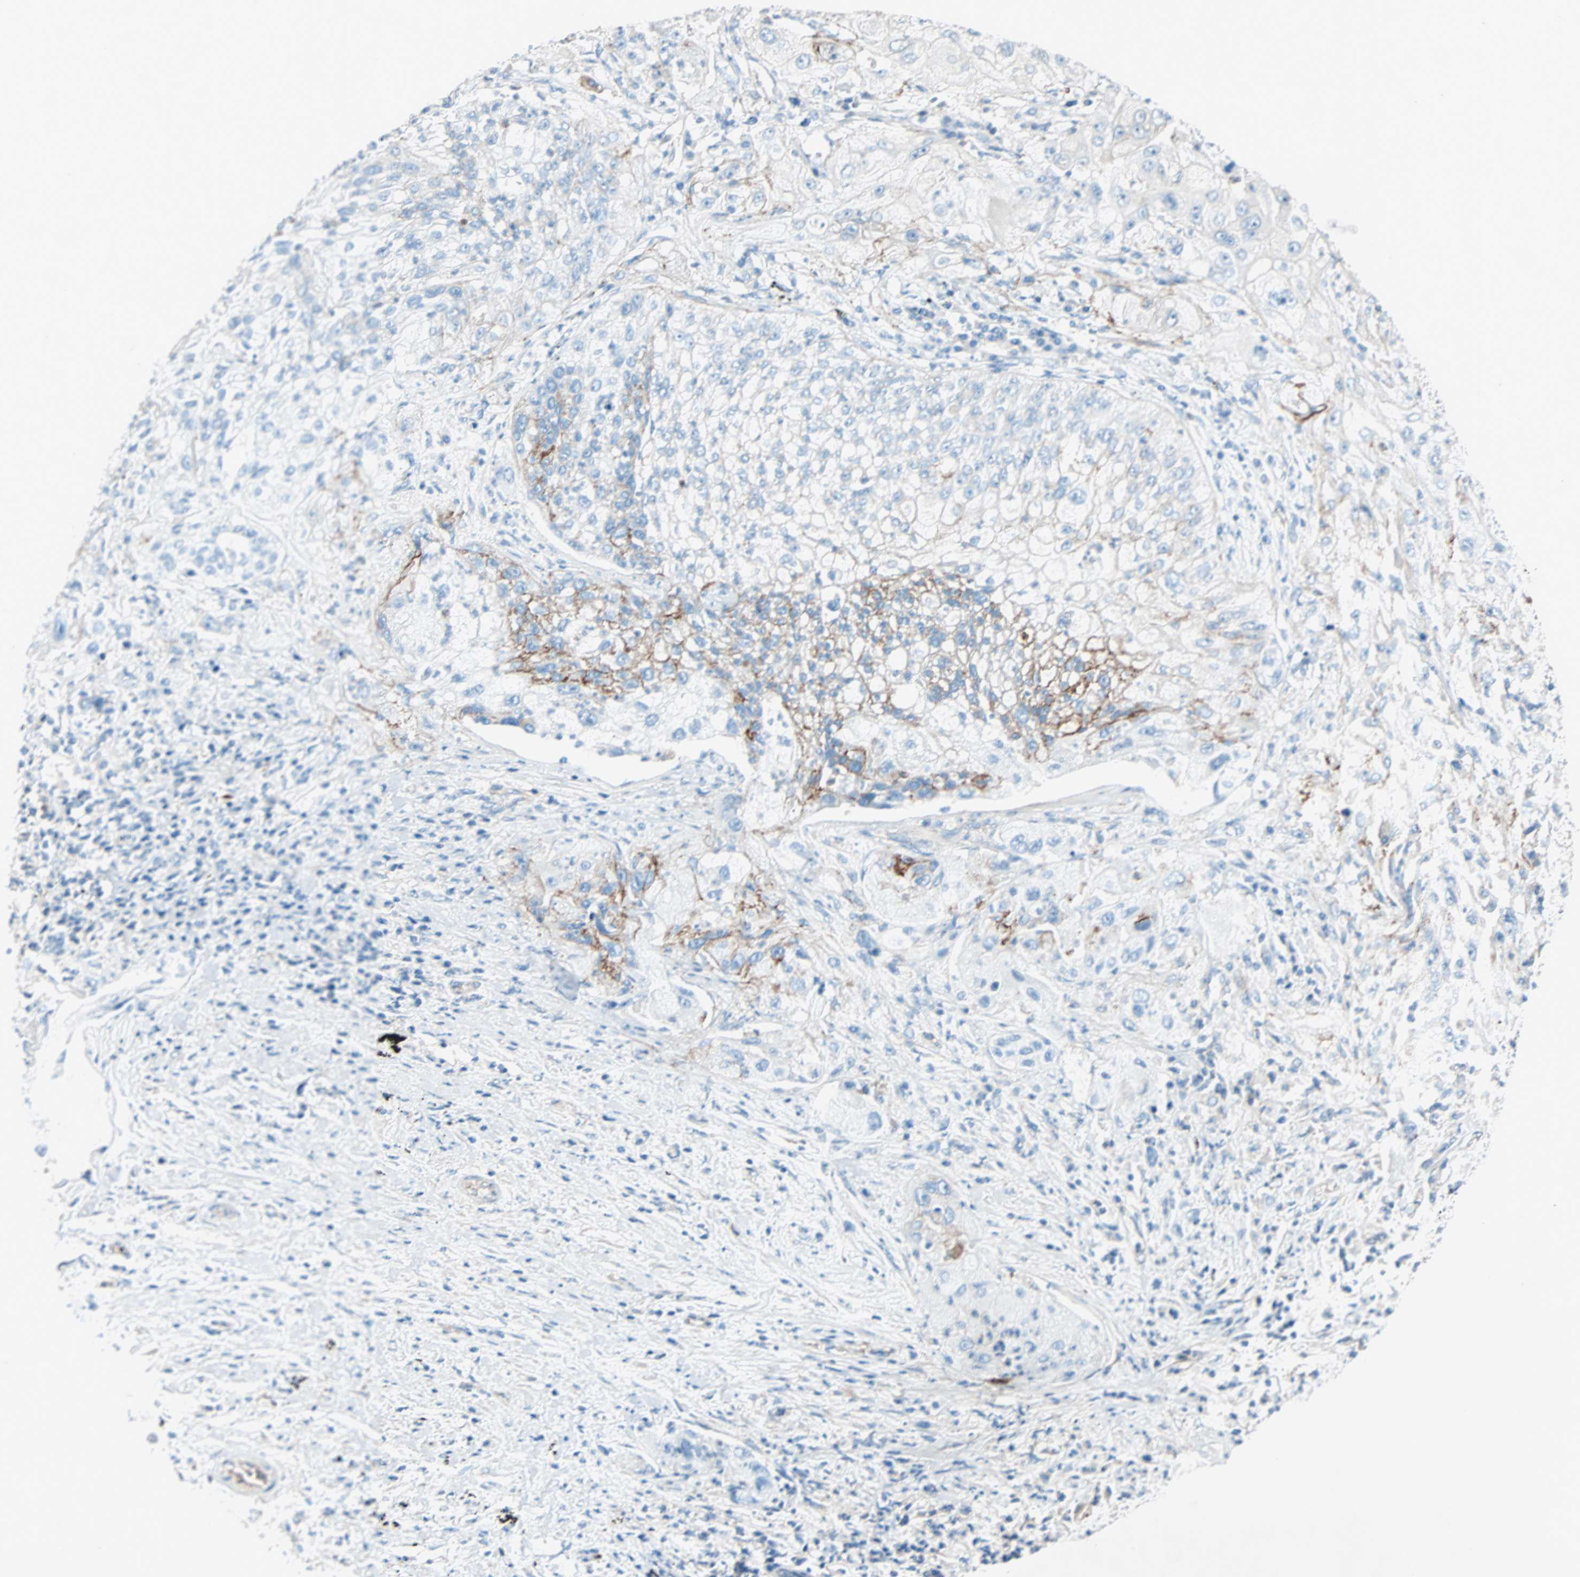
{"staining": {"intensity": "moderate", "quantity": "25%-75%", "location": "cytoplasmic/membranous"}, "tissue": "lung cancer", "cell_type": "Tumor cells", "image_type": "cancer", "snomed": [{"axis": "morphology", "description": "Inflammation, NOS"}, {"axis": "morphology", "description": "Squamous cell carcinoma, NOS"}, {"axis": "topography", "description": "Lymph node"}, {"axis": "topography", "description": "Soft tissue"}, {"axis": "topography", "description": "Lung"}], "caption": "Lung cancer (squamous cell carcinoma) stained for a protein reveals moderate cytoplasmic/membranous positivity in tumor cells.", "gene": "LY6G6F", "patient": {"sex": "male", "age": 66}}